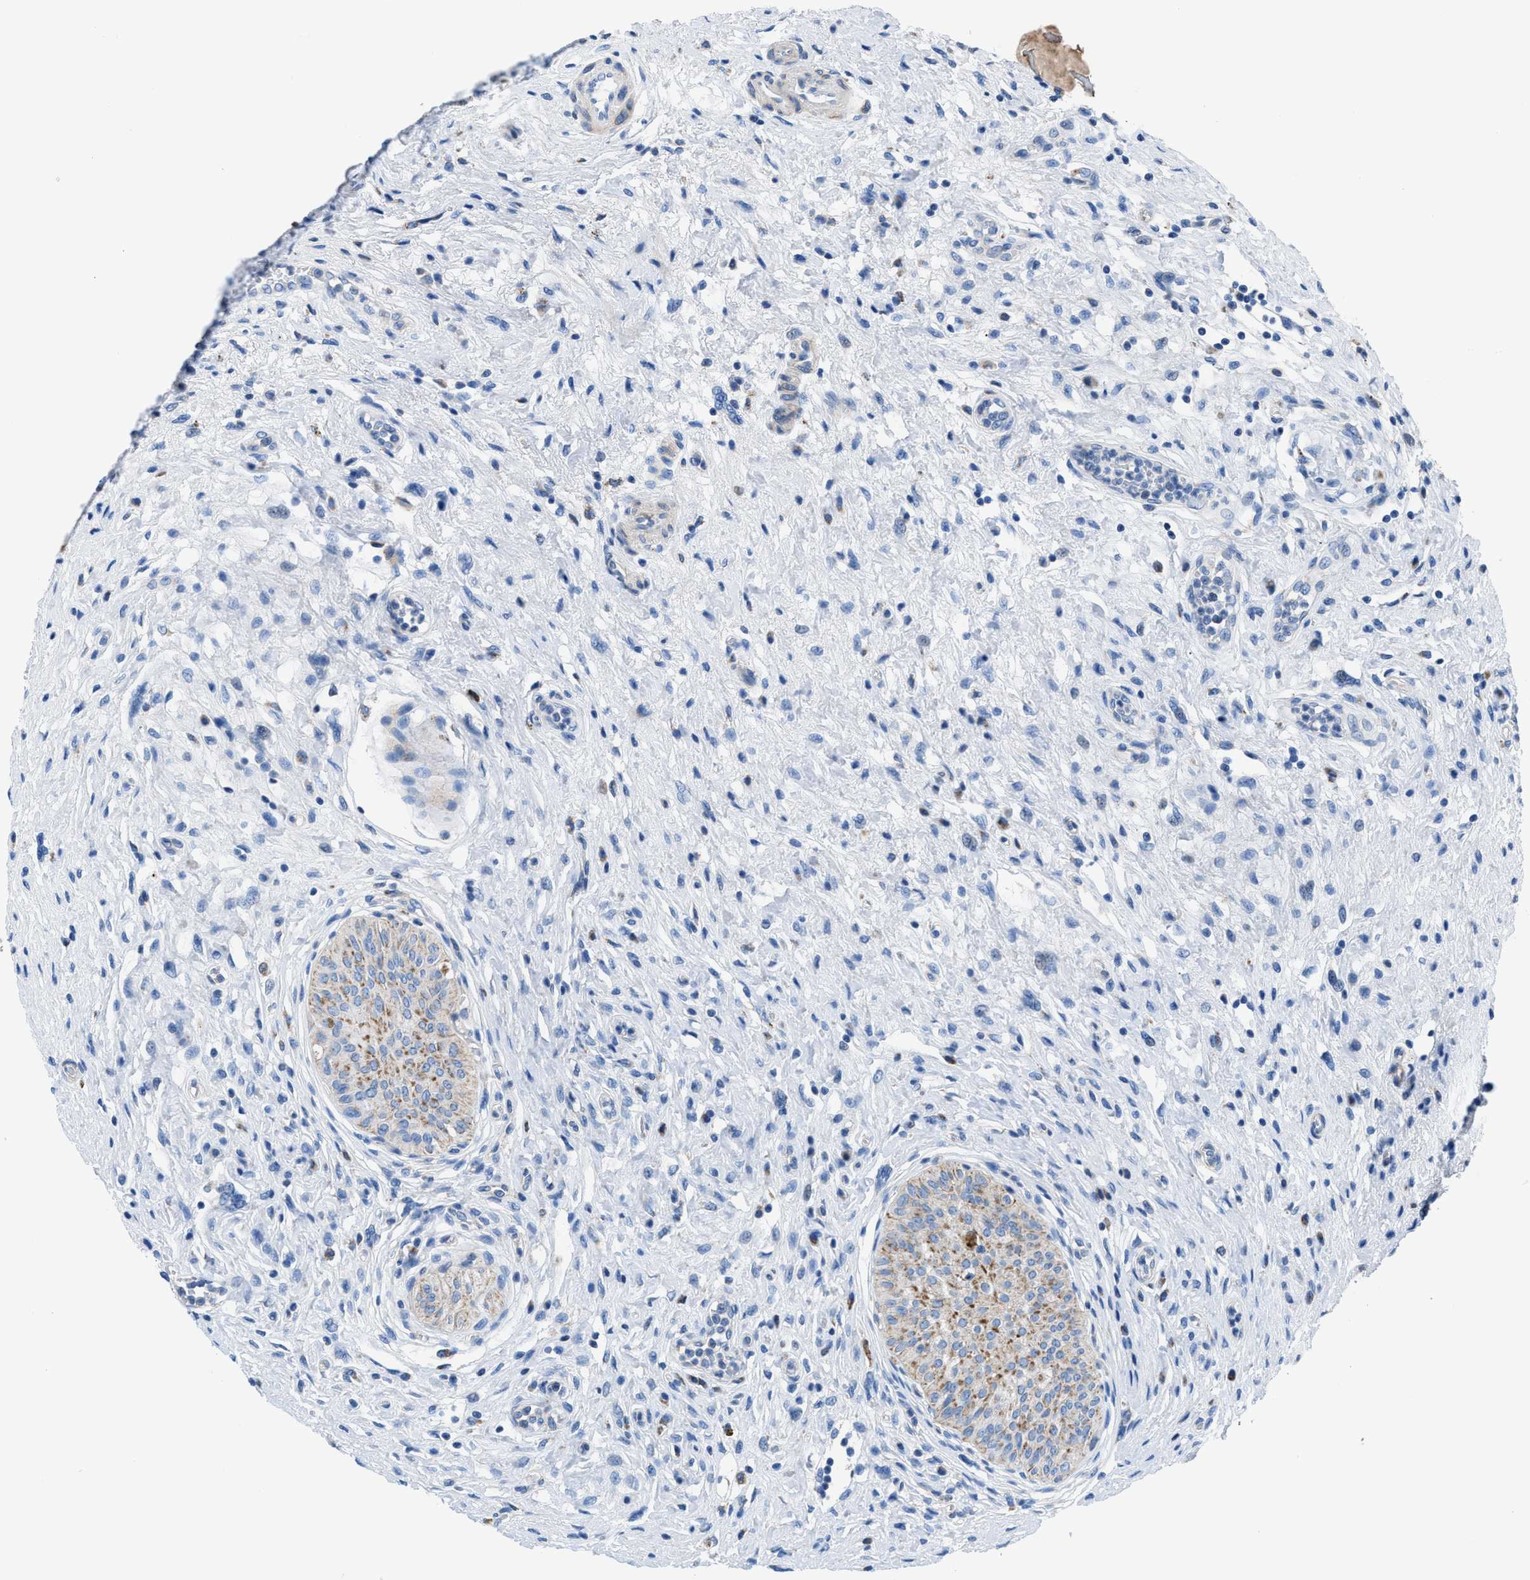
{"staining": {"intensity": "moderate", "quantity": ">75%", "location": "cytoplasmic/membranous"}, "tissue": "urinary bladder", "cell_type": "Urothelial cells", "image_type": "normal", "snomed": [{"axis": "morphology", "description": "Normal tissue, NOS"}, {"axis": "topography", "description": "Urinary bladder"}], "caption": "About >75% of urothelial cells in normal human urinary bladder show moderate cytoplasmic/membranous protein expression as visualized by brown immunohistochemical staining.", "gene": "ZDHHC3", "patient": {"sex": "male", "age": 46}}